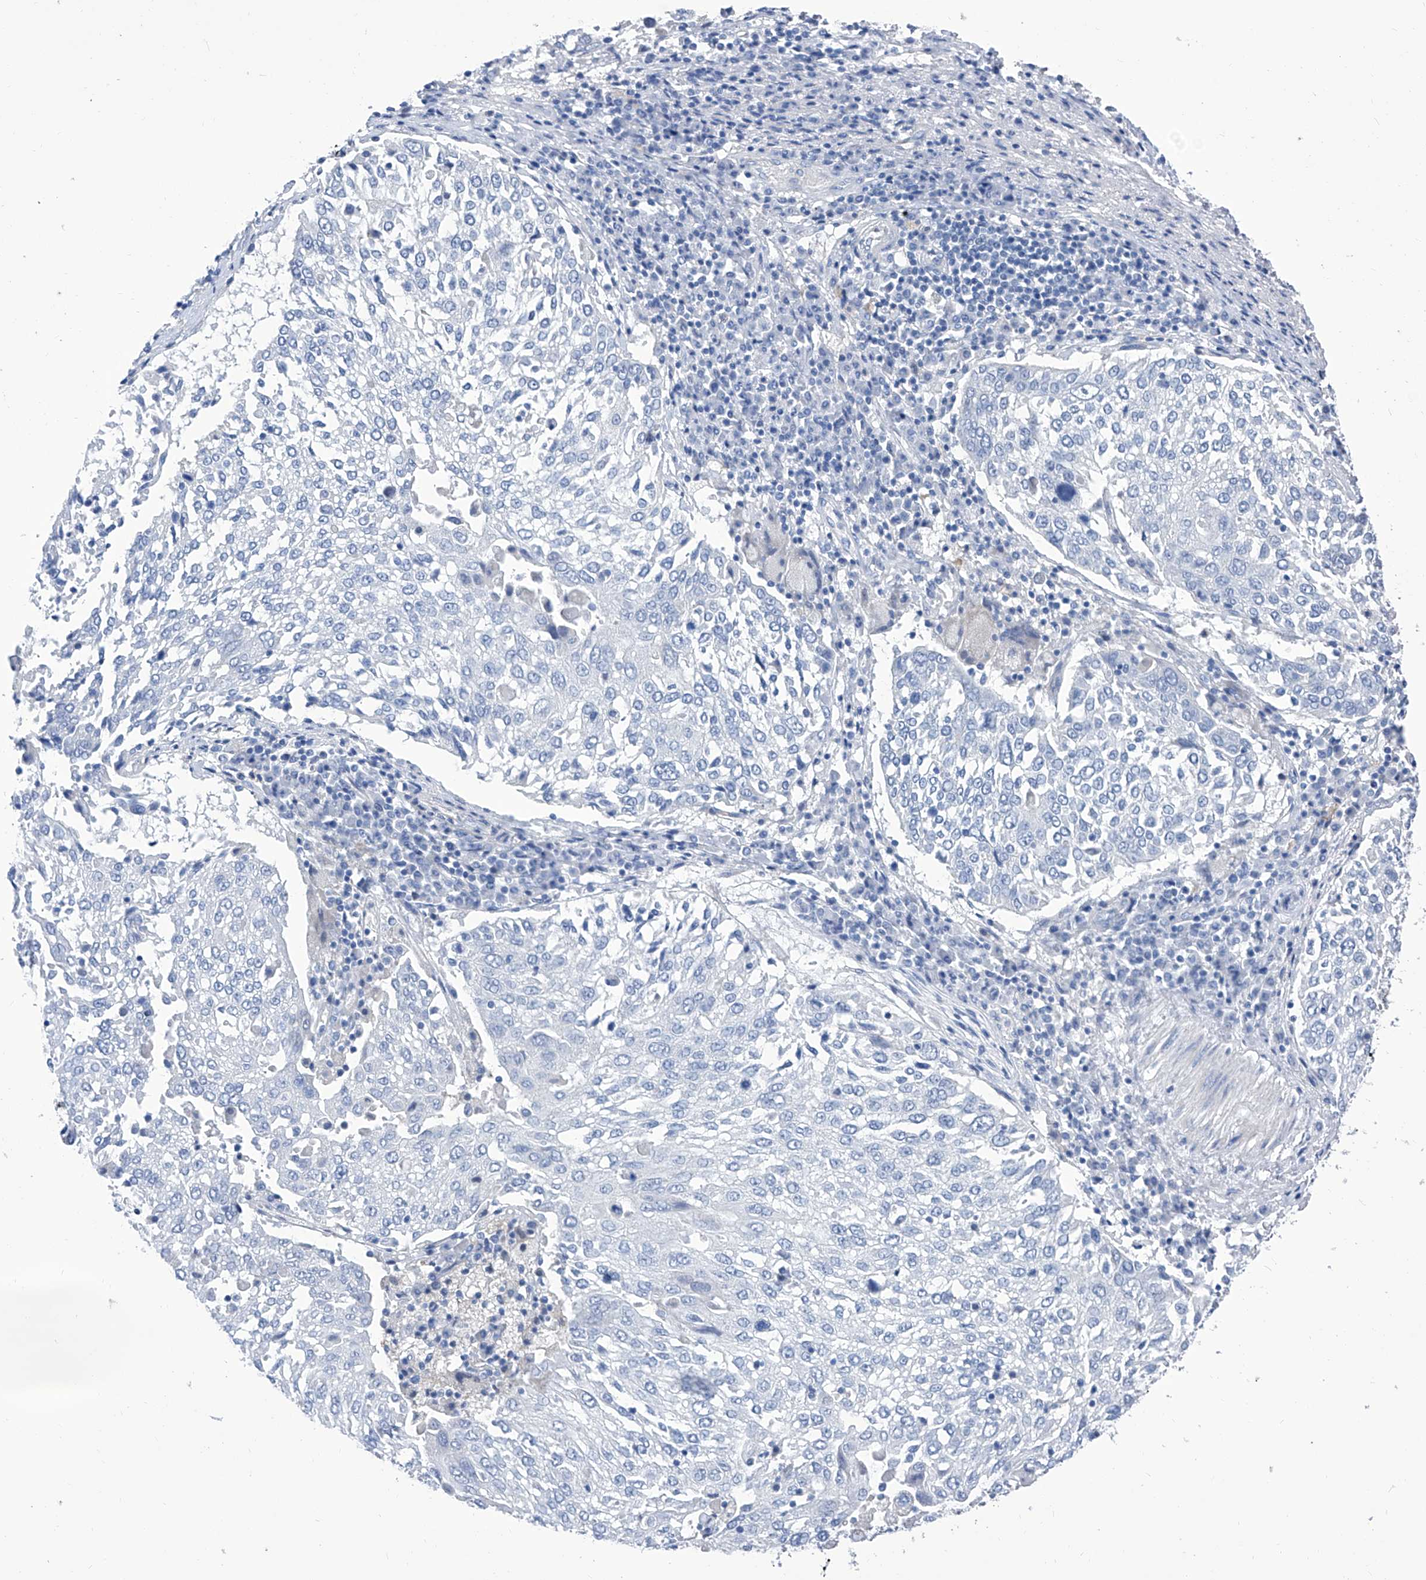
{"staining": {"intensity": "negative", "quantity": "none", "location": "none"}, "tissue": "lung cancer", "cell_type": "Tumor cells", "image_type": "cancer", "snomed": [{"axis": "morphology", "description": "Squamous cell carcinoma, NOS"}, {"axis": "topography", "description": "Lung"}], "caption": "An immunohistochemistry micrograph of lung cancer is shown. There is no staining in tumor cells of lung cancer. (Stains: DAB IHC with hematoxylin counter stain, Microscopy: brightfield microscopy at high magnification).", "gene": "SMS", "patient": {"sex": "male", "age": 65}}